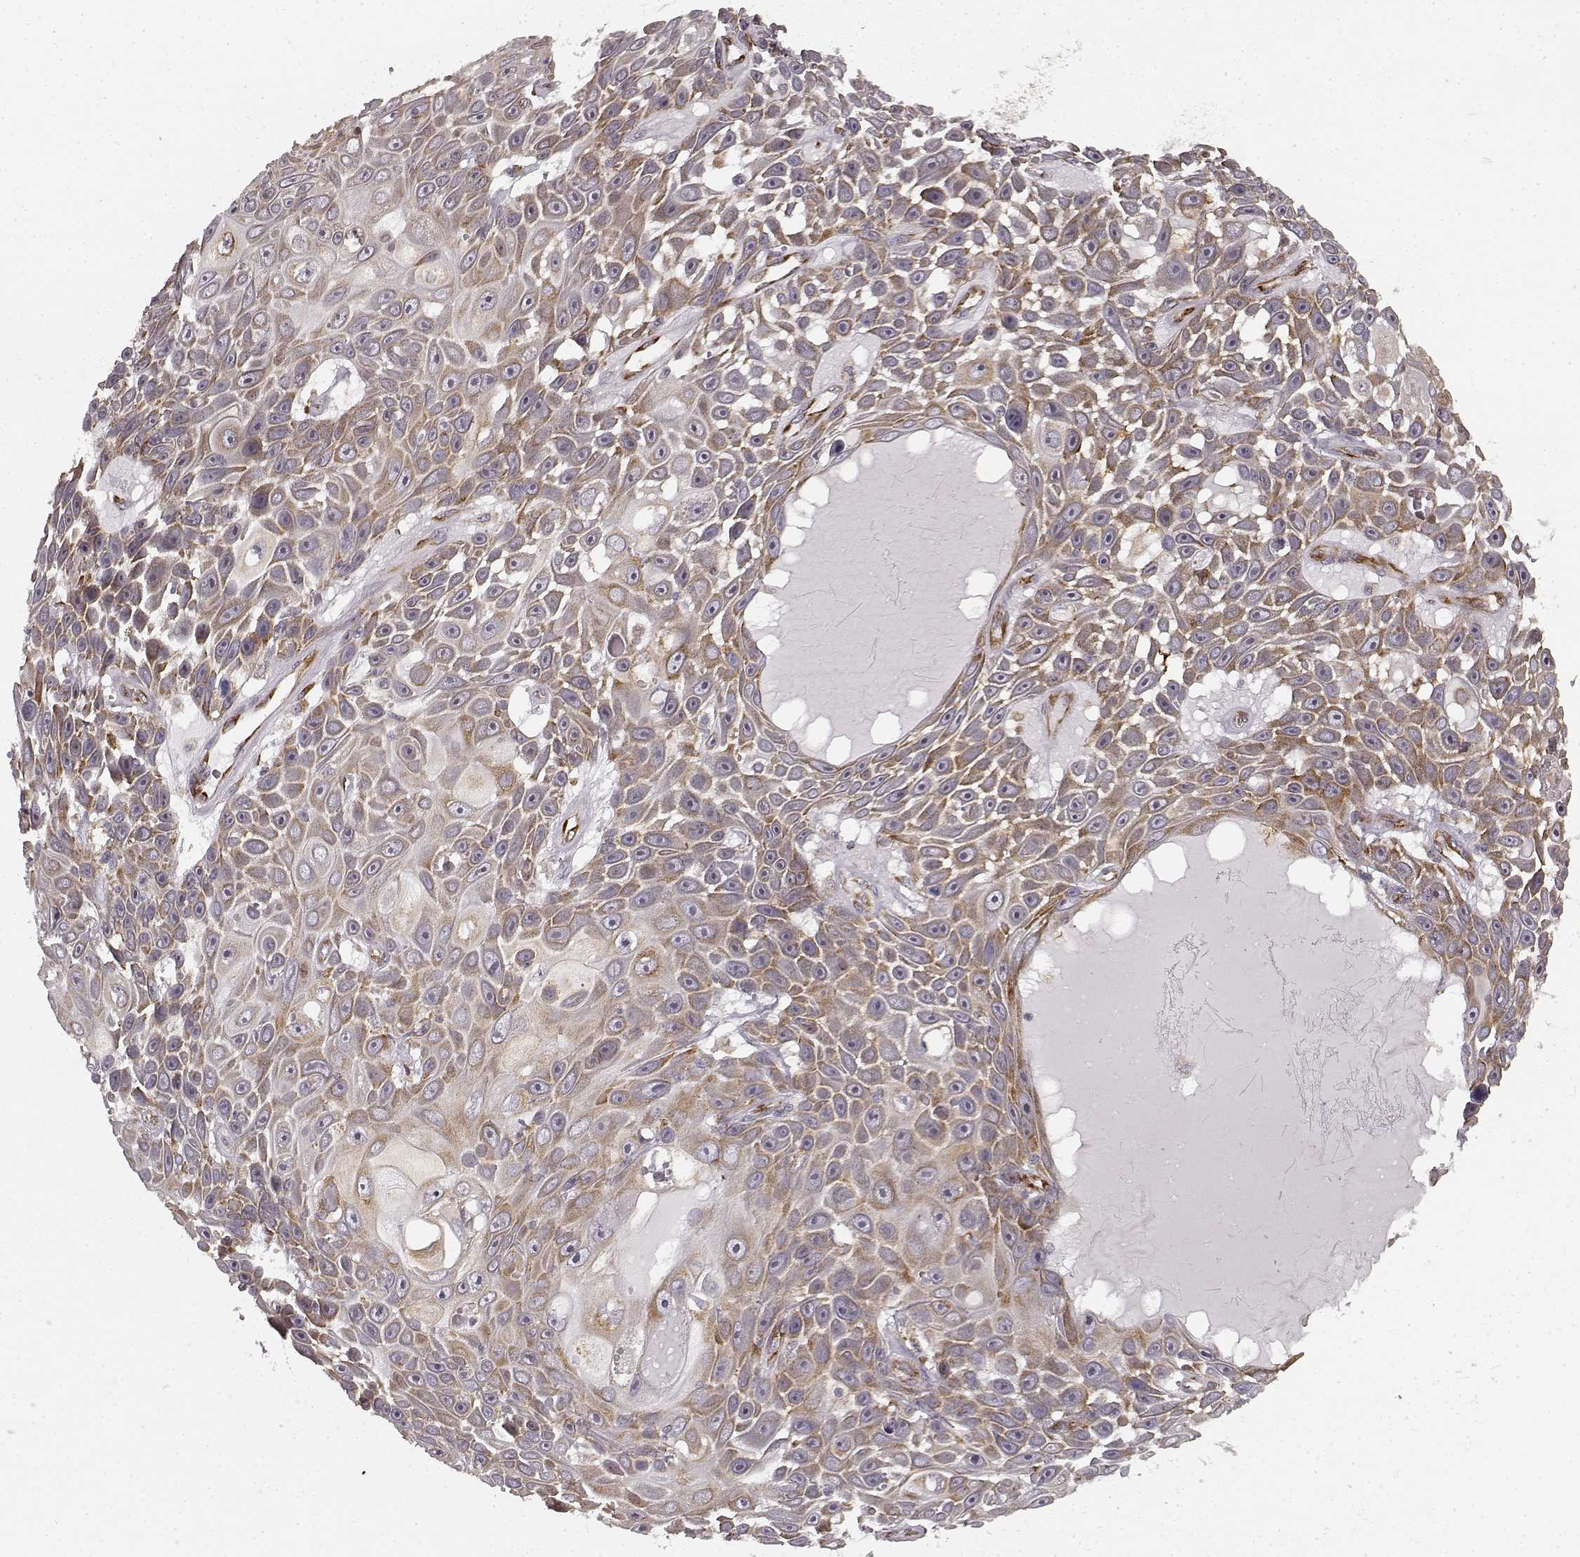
{"staining": {"intensity": "moderate", "quantity": ">75%", "location": "cytoplasmic/membranous"}, "tissue": "skin cancer", "cell_type": "Tumor cells", "image_type": "cancer", "snomed": [{"axis": "morphology", "description": "Squamous cell carcinoma, NOS"}, {"axis": "topography", "description": "Skin"}], "caption": "Immunohistochemistry (IHC) micrograph of neoplastic tissue: skin squamous cell carcinoma stained using immunohistochemistry (IHC) shows medium levels of moderate protein expression localized specifically in the cytoplasmic/membranous of tumor cells, appearing as a cytoplasmic/membranous brown color.", "gene": "TMEM14A", "patient": {"sex": "male", "age": 82}}